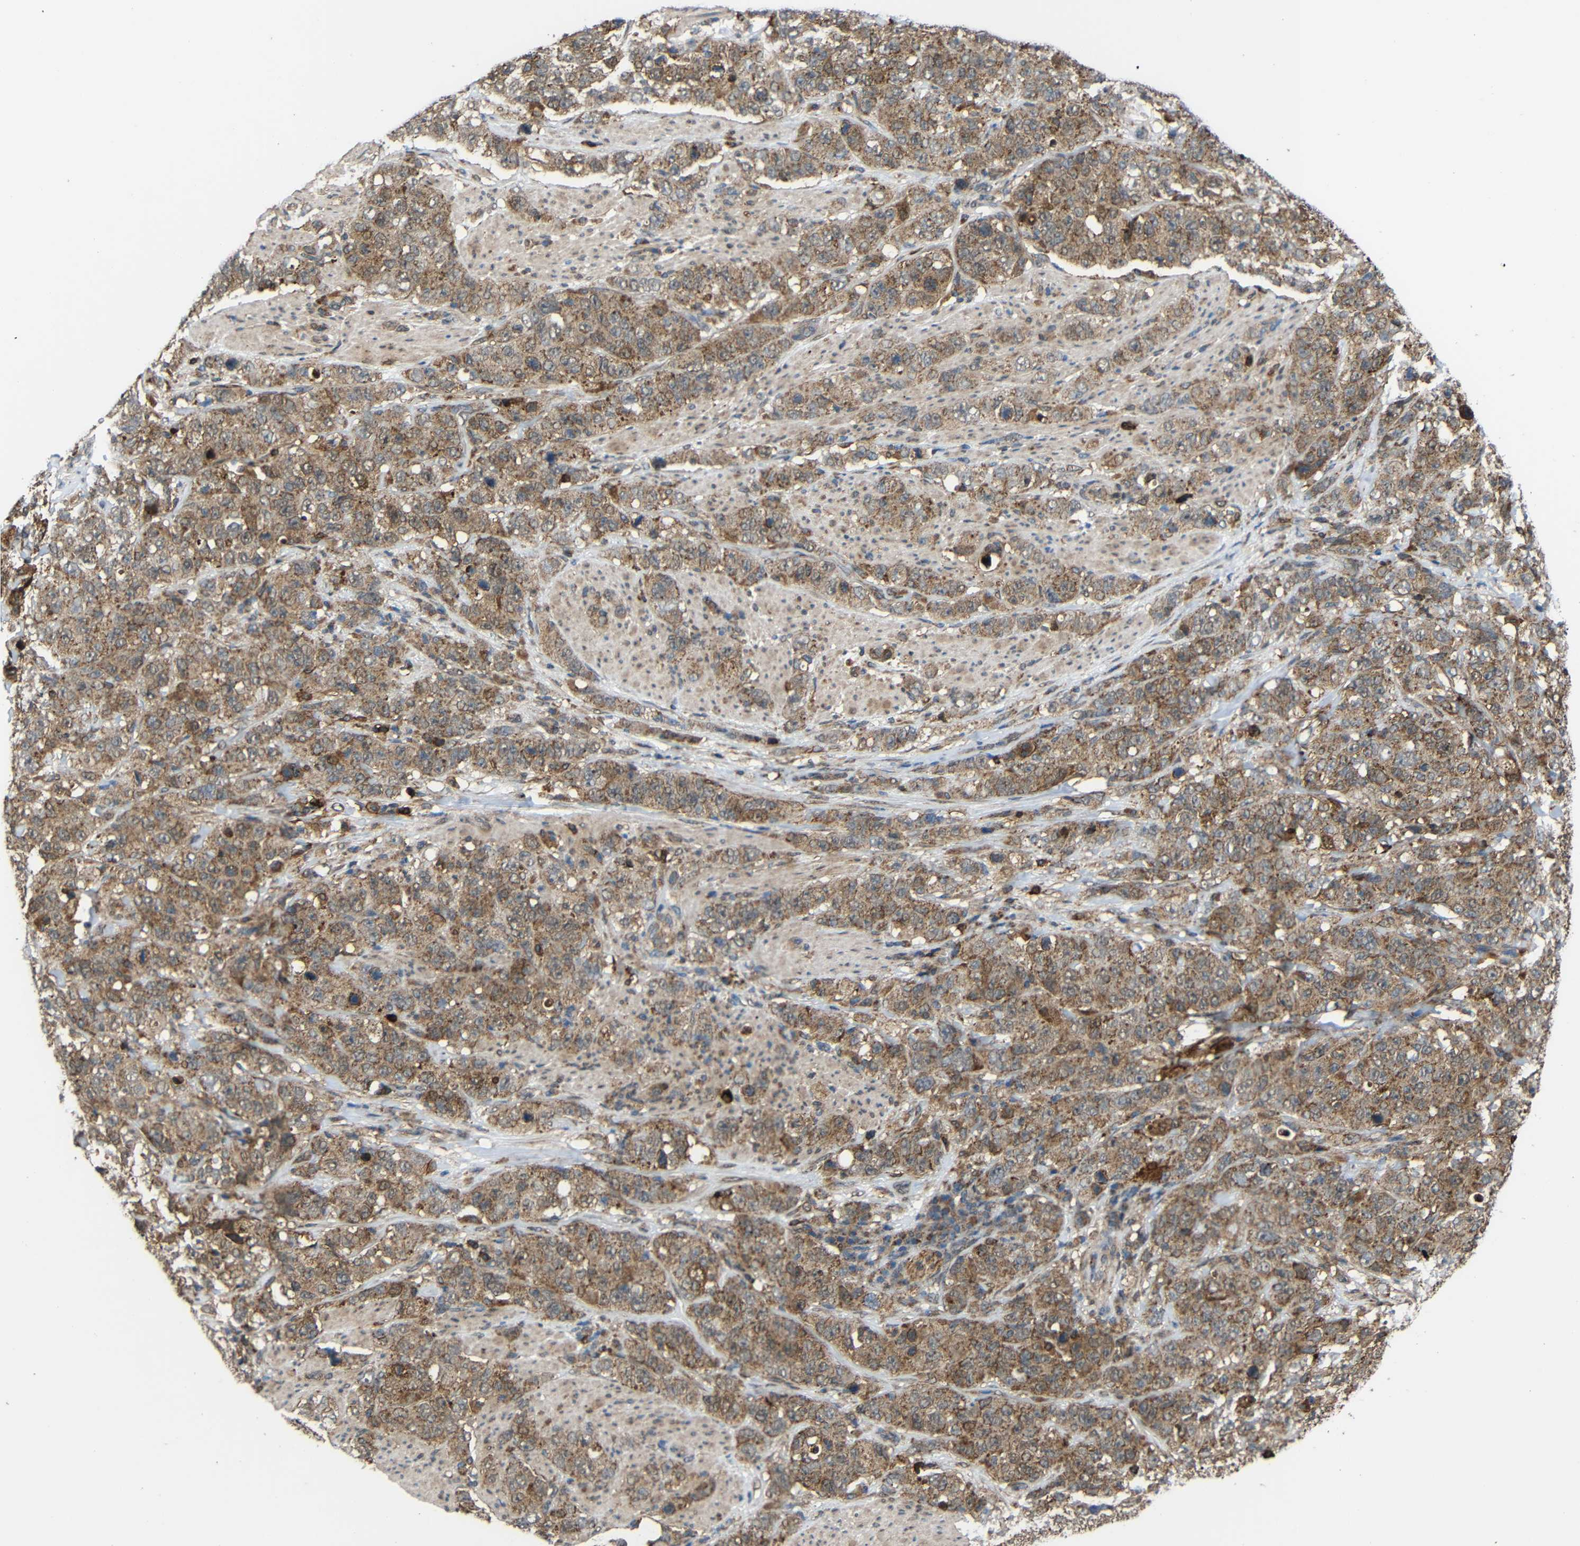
{"staining": {"intensity": "moderate", "quantity": ">75%", "location": "cytoplasmic/membranous"}, "tissue": "stomach cancer", "cell_type": "Tumor cells", "image_type": "cancer", "snomed": [{"axis": "morphology", "description": "Adenocarcinoma, NOS"}, {"axis": "topography", "description": "Stomach"}], "caption": "IHC (DAB (3,3'-diaminobenzidine)) staining of stomach cancer shows moderate cytoplasmic/membranous protein expression in about >75% of tumor cells.", "gene": "C1GALT1", "patient": {"sex": "male", "age": 48}}